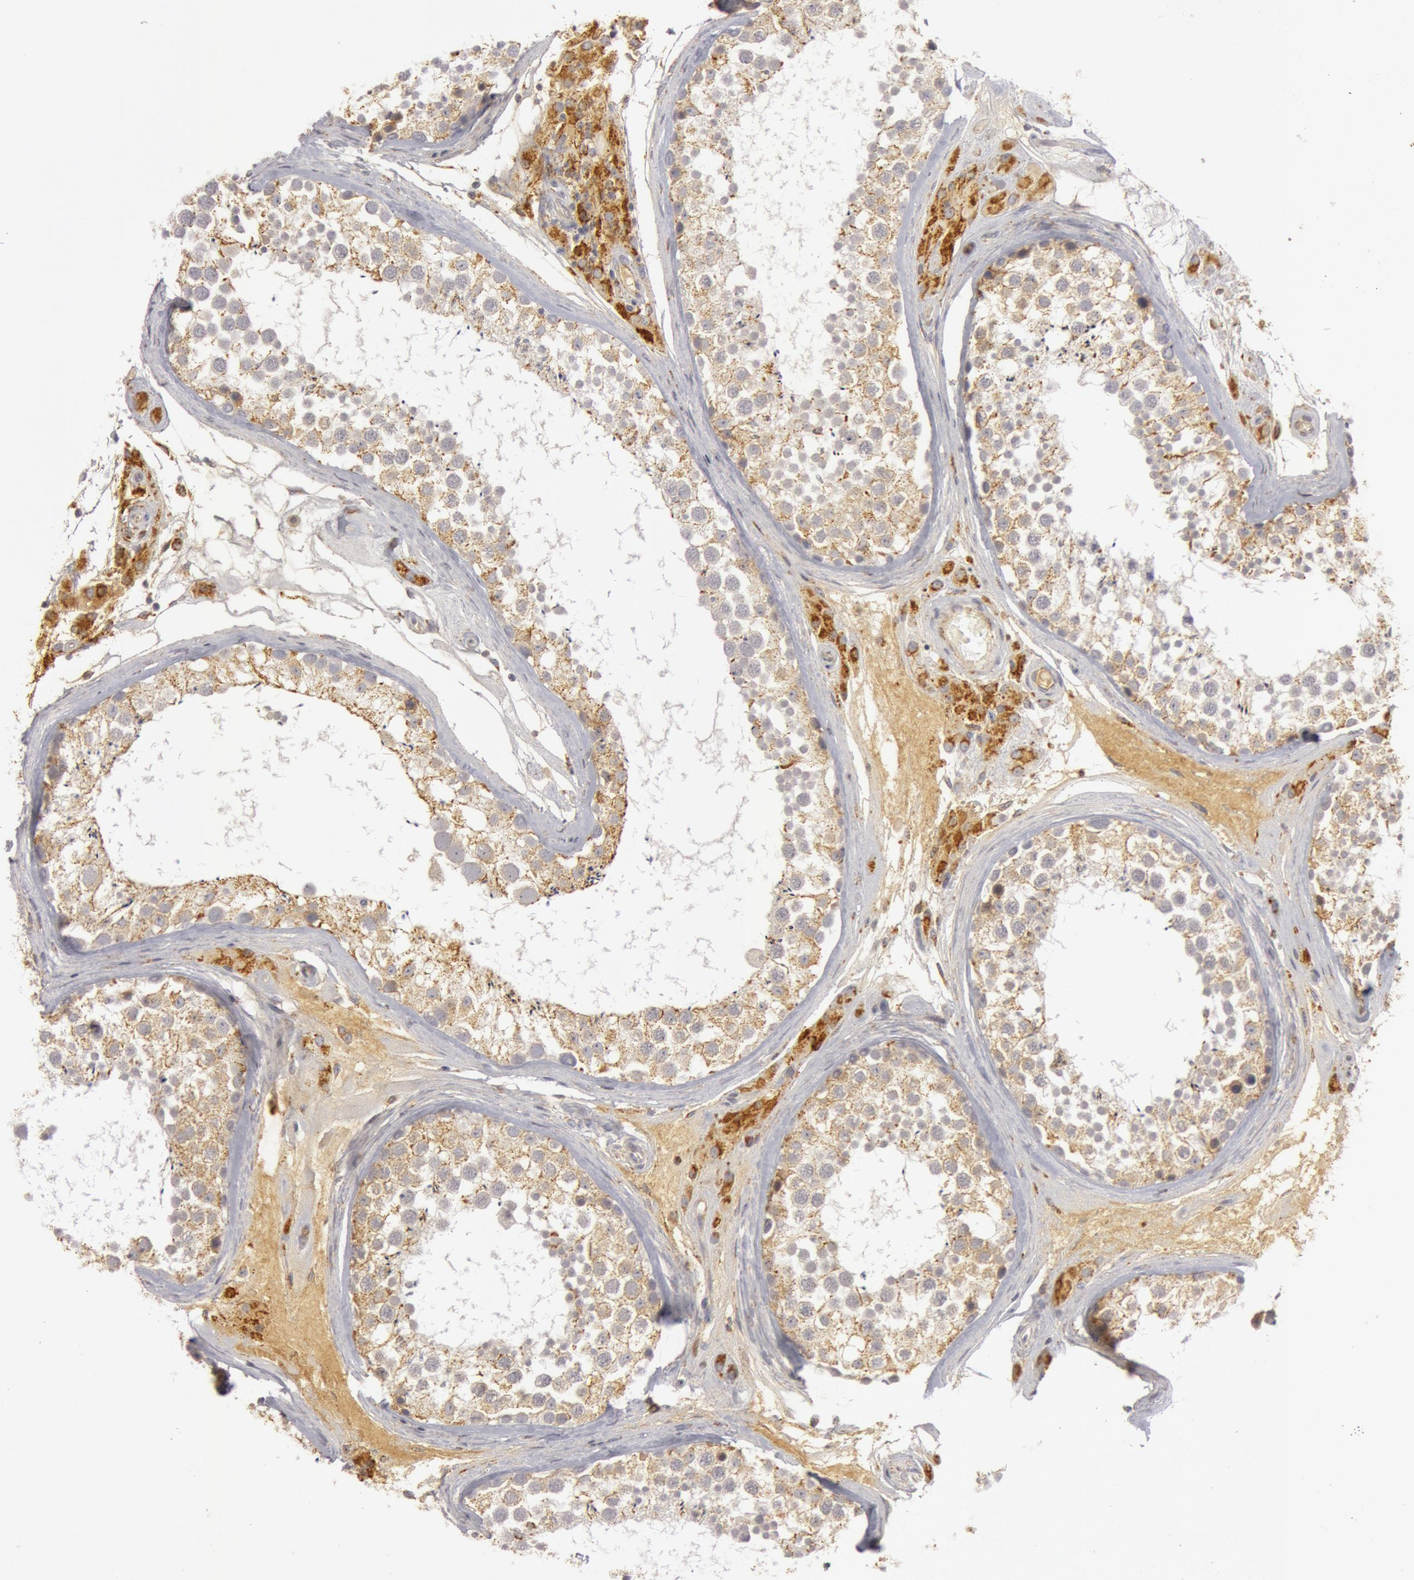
{"staining": {"intensity": "moderate", "quantity": ">75%", "location": "cytoplasmic/membranous"}, "tissue": "testis", "cell_type": "Cells in seminiferous ducts", "image_type": "normal", "snomed": [{"axis": "morphology", "description": "Normal tissue, NOS"}, {"axis": "topography", "description": "Testis"}], "caption": "Moderate cytoplasmic/membranous positivity is seen in approximately >75% of cells in seminiferous ducts in unremarkable testis. (DAB = brown stain, brightfield microscopy at high magnification).", "gene": "C7", "patient": {"sex": "male", "age": 46}}